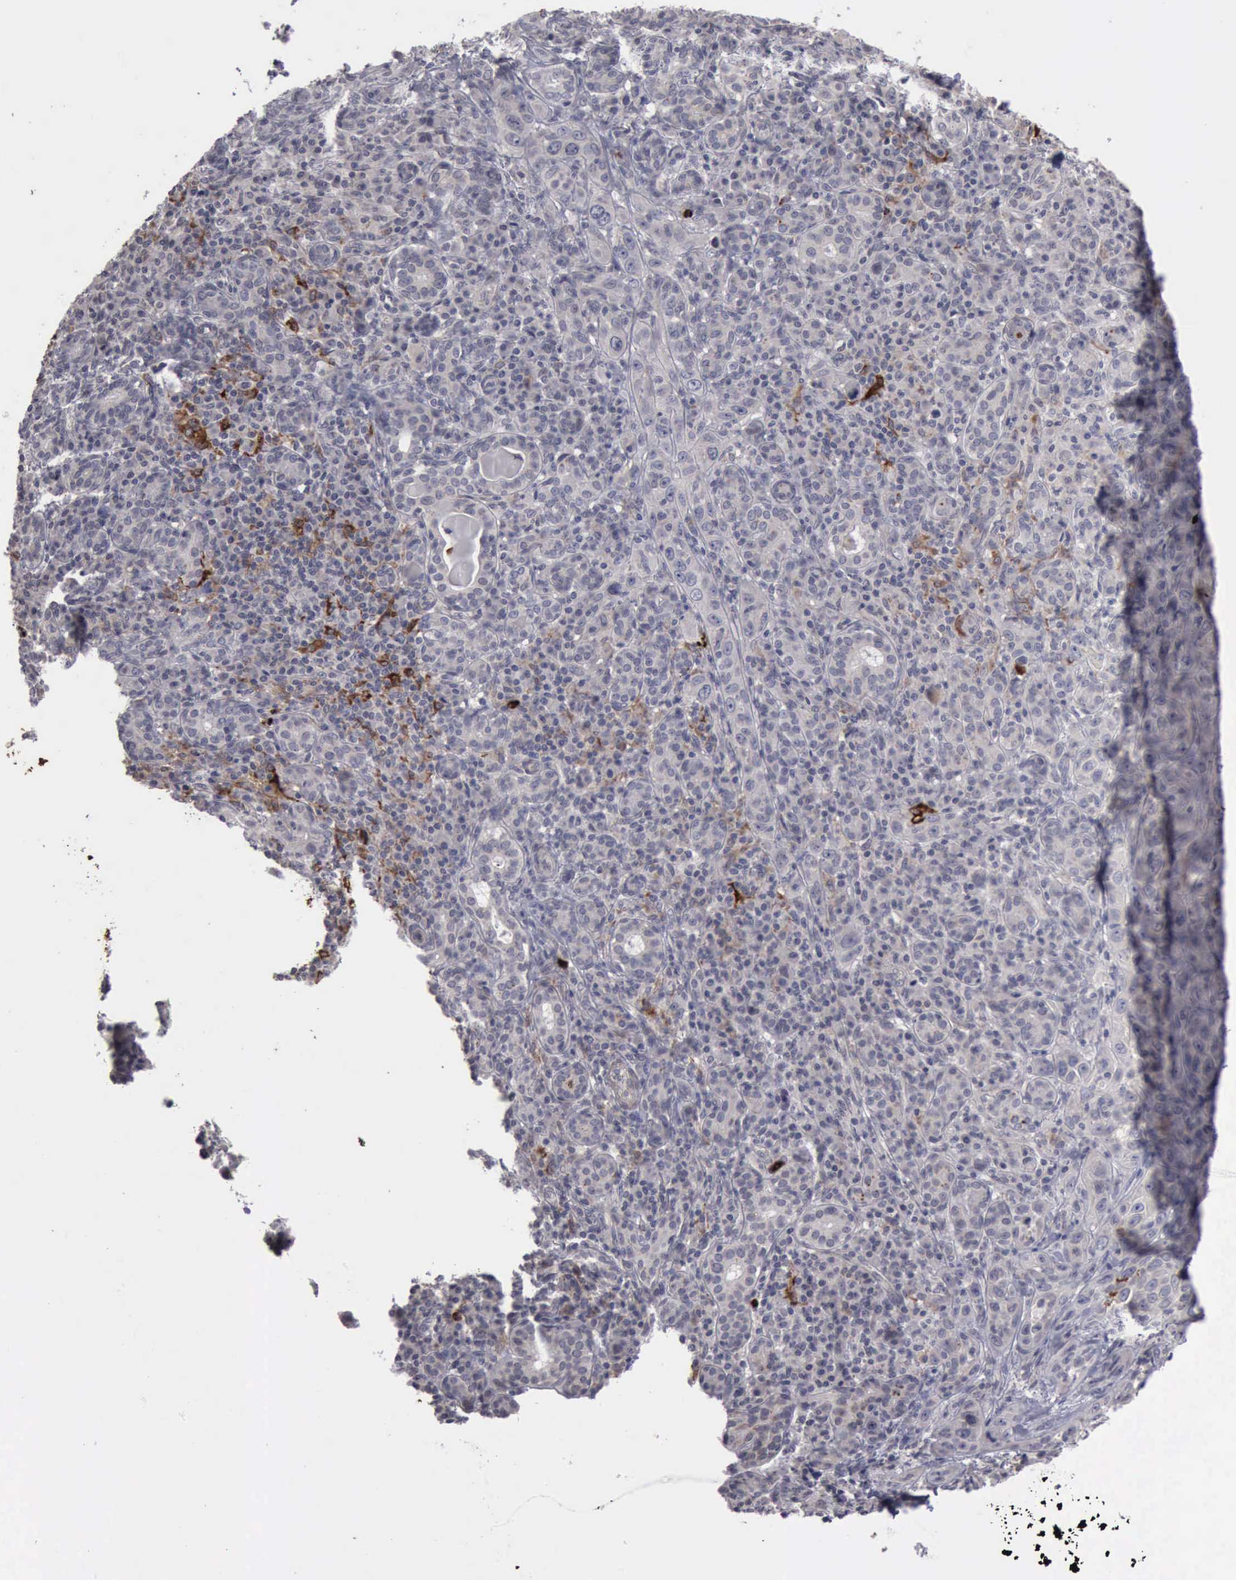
{"staining": {"intensity": "negative", "quantity": "none", "location": "none"}, "tissue": "skin cancer", "cell_type": "Tumor cells", "image_type": "cancer", "snomed": [{"axis": "morphology", "description": "Squamous cell carcinoma, NOS"}, {"axis": "topography", "description": "Skin"}], "caption": "High magnification brightfield microscopy of squamous cell carcinoma (skin) stained with DAB (brown) and counterstained with hematoxylin (blue): tumor cells show no significant expression. (Stains: DAB IHC with hematoxylin counter stain, Microscopy: brightfield microscopy at high magnification).", "gene": "MMP9", "patient": {"sex": "male", "age": 84}}